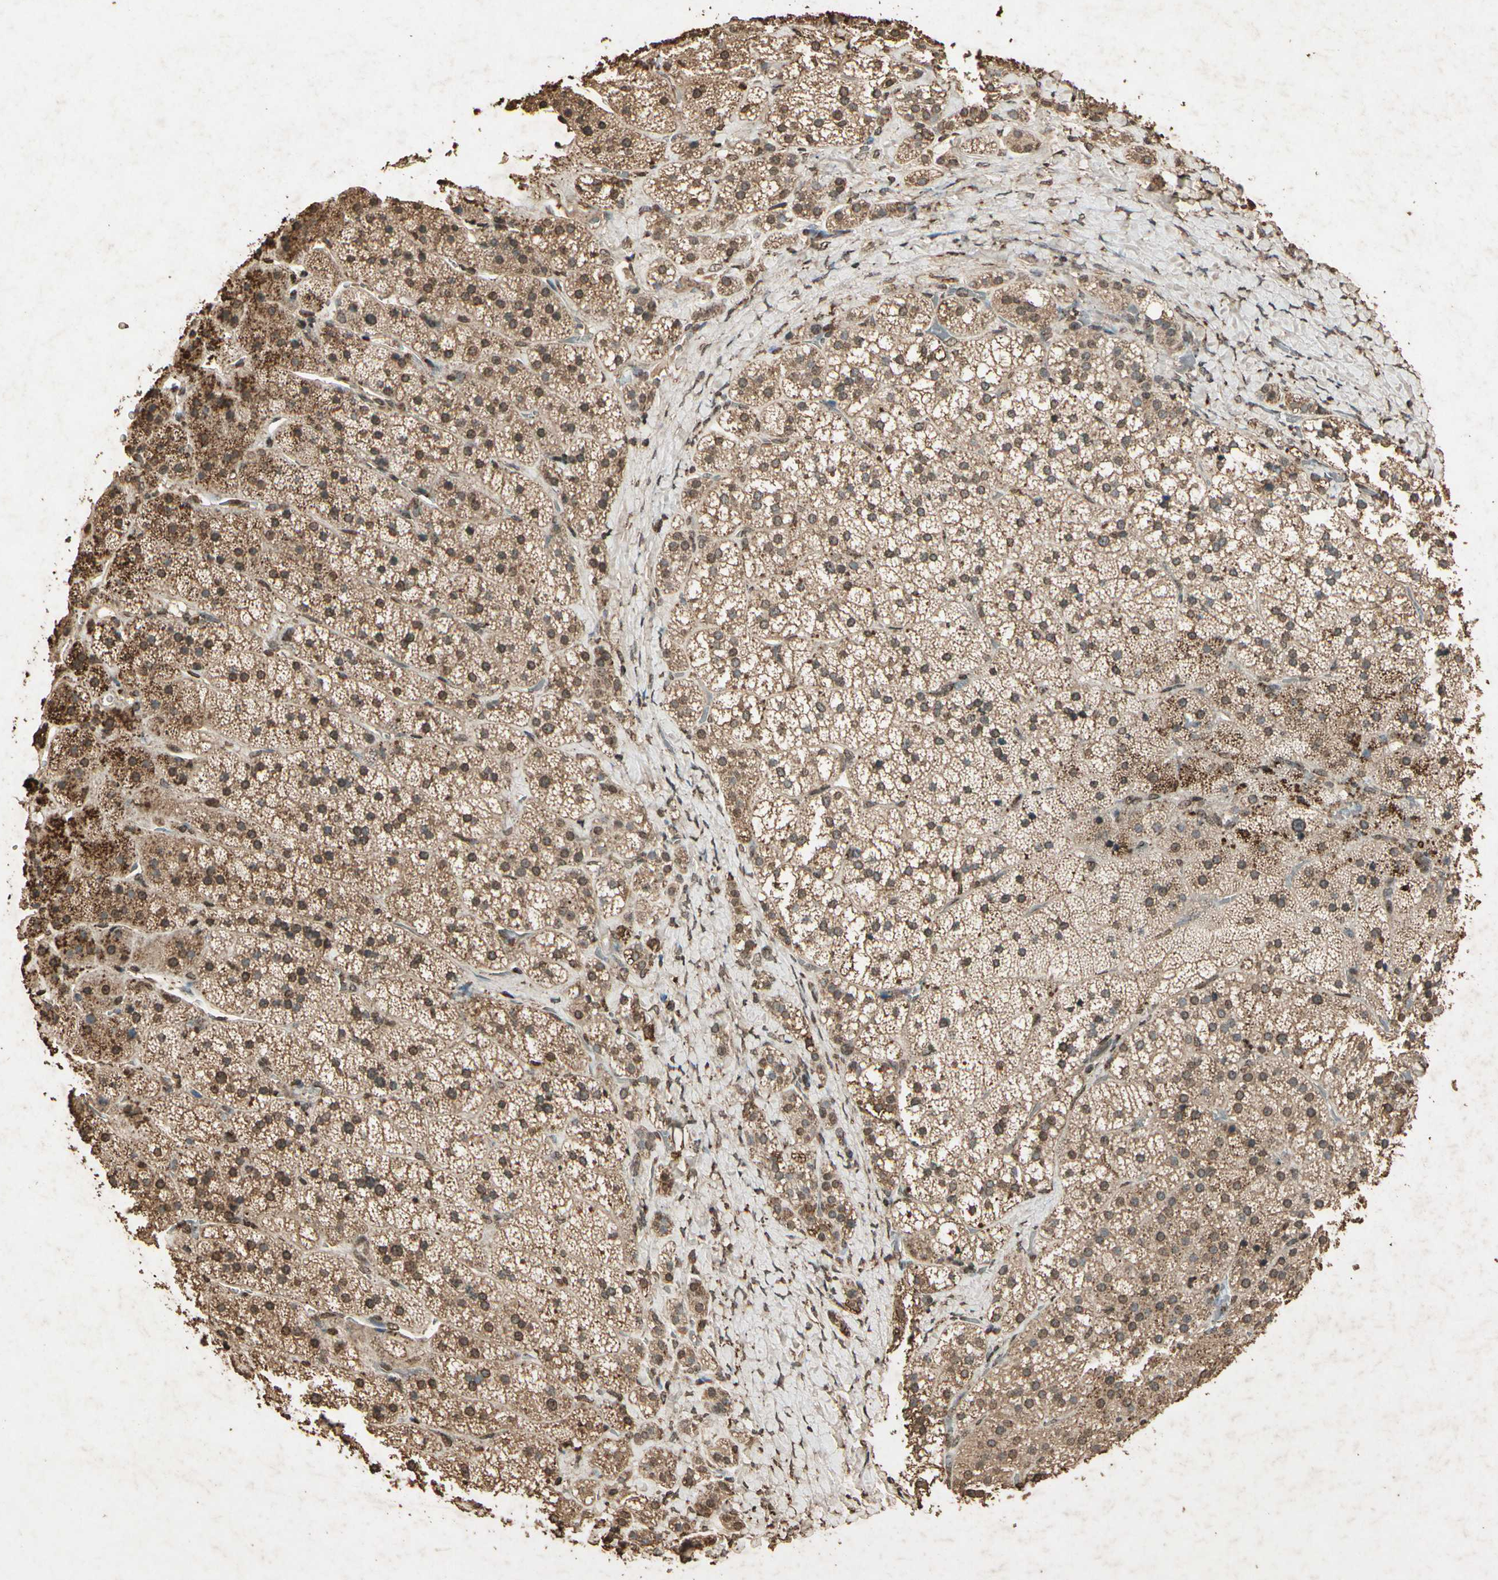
{"staining": {"intensity": "strong", "quantity": ">75%", "location": "cytoplasmic/membranous"}, "tissue": "adrenal gland", "cell_type": "Glandular cells", "image_type": "normal", "snomed": [{"axis": "morphology", "description": "Normal tissue, NOS"}, {"axis": "topography", "description": "Adrenal gland"}], "caption": "An immunohistochemistry micrograph of benign tissue is shown. Protein staining in brown labels strong cytoplasmic/membranous positivity in adrenal gland within glandular cells.", "gene": "GC", "patient": {"sex": "female", "age": 44}}